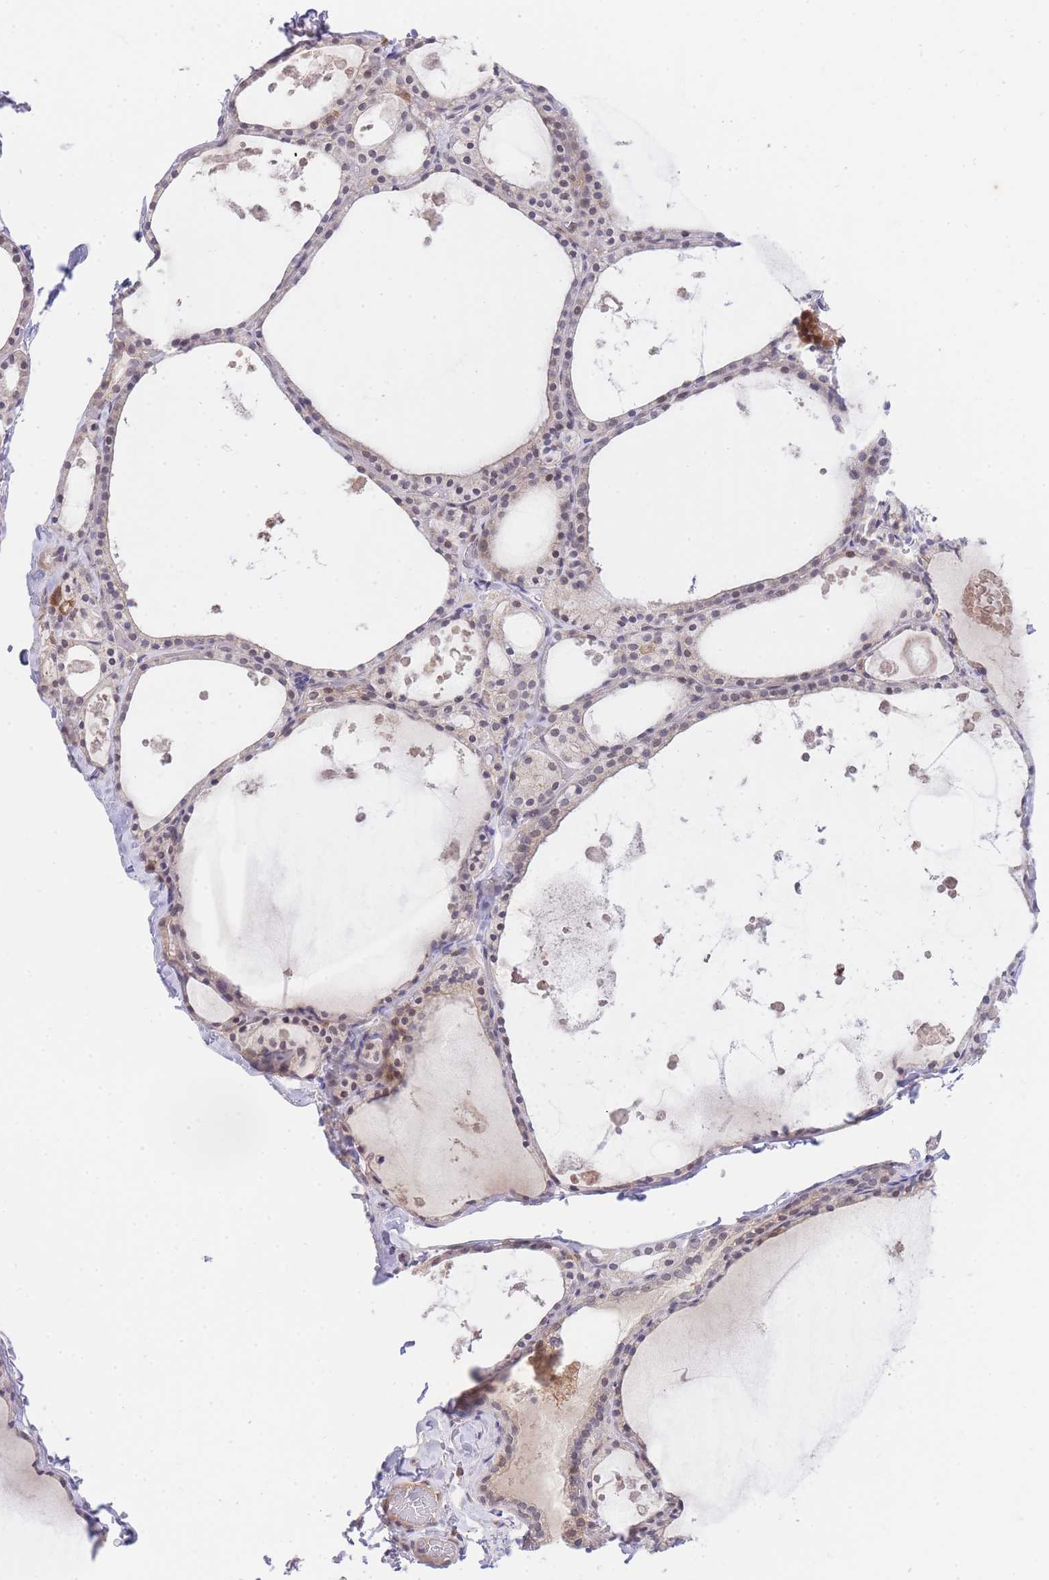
{"staining": {"intensity": "moderate", "quantity": "25%-75%", "location": "nuclear"}, "tissue": "thyroid gland", "cell_type": "Glandular cells", "image_type": "normal", "snomed": [{"axis": "morphology", "description": "Normal tissue, NOS"}, {"axis": "topography", "description": "Thyroid gland"}], "caption": "Normal thyroid gland displays moderate nuclear positivity in about 25%-75% of glandular cells Using DAB (brown) and hematoxylin (blue) stains, captured at high magnification using brightfield microscopy..", "gene": "SLC25A33", "patient": {"sex": "male", "age": 56}}